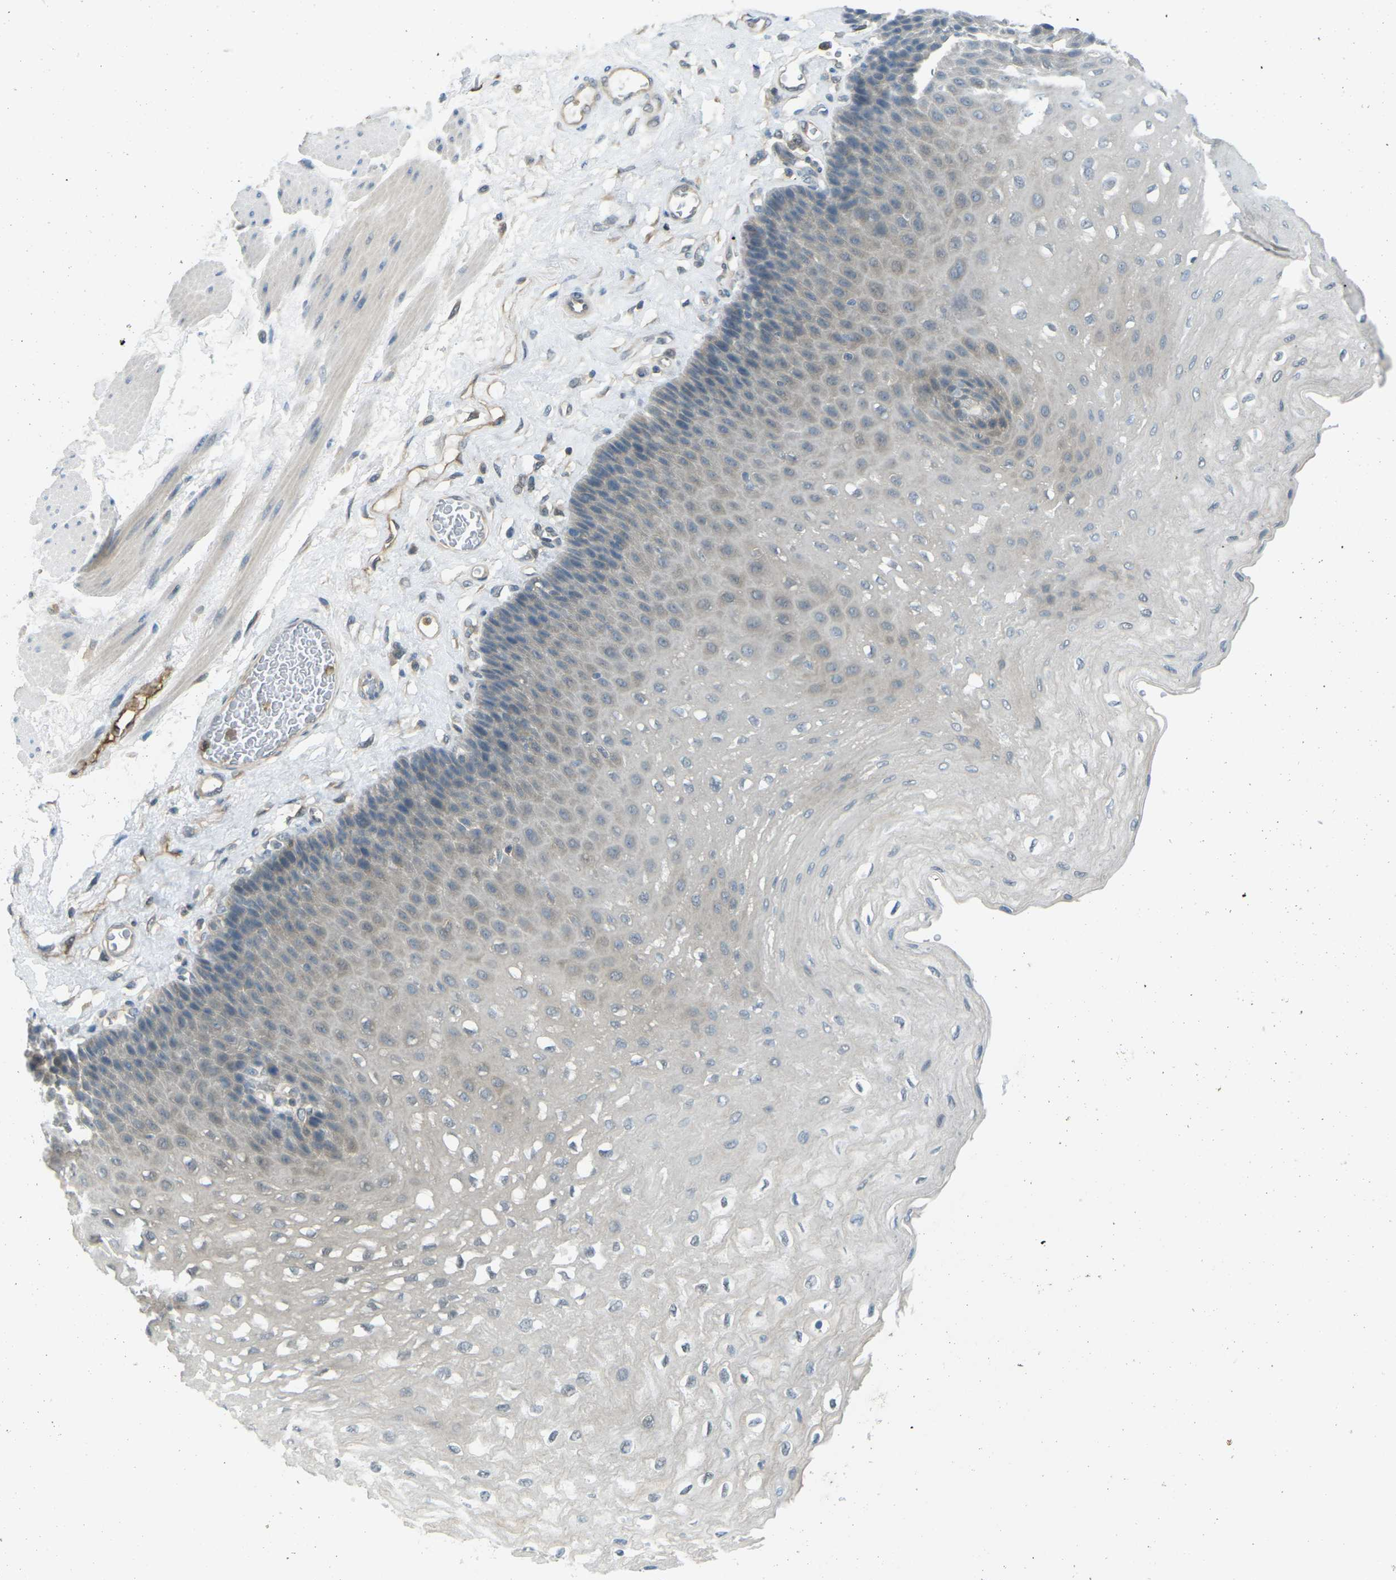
{"staining": {"intensity": "weak", "quantity": "<25%", "location": "cytoplasmic/membranous"}, "tissue": "esophagus", "cell_type": "Squamous epithelial cells", "image_type": "normal", "snomed": [{"axis": "morphology", "description": "Normal tissue, NOS"}, {"axis": "topography", "description": "Esophagus"}], "caption": "IHC image of benign human esophagus stained for a protein (brown), which reveals no staining in squamous epithelial cells.", "gene": "PIEZO2", "patient": {"sex": "female", "age": 72}}